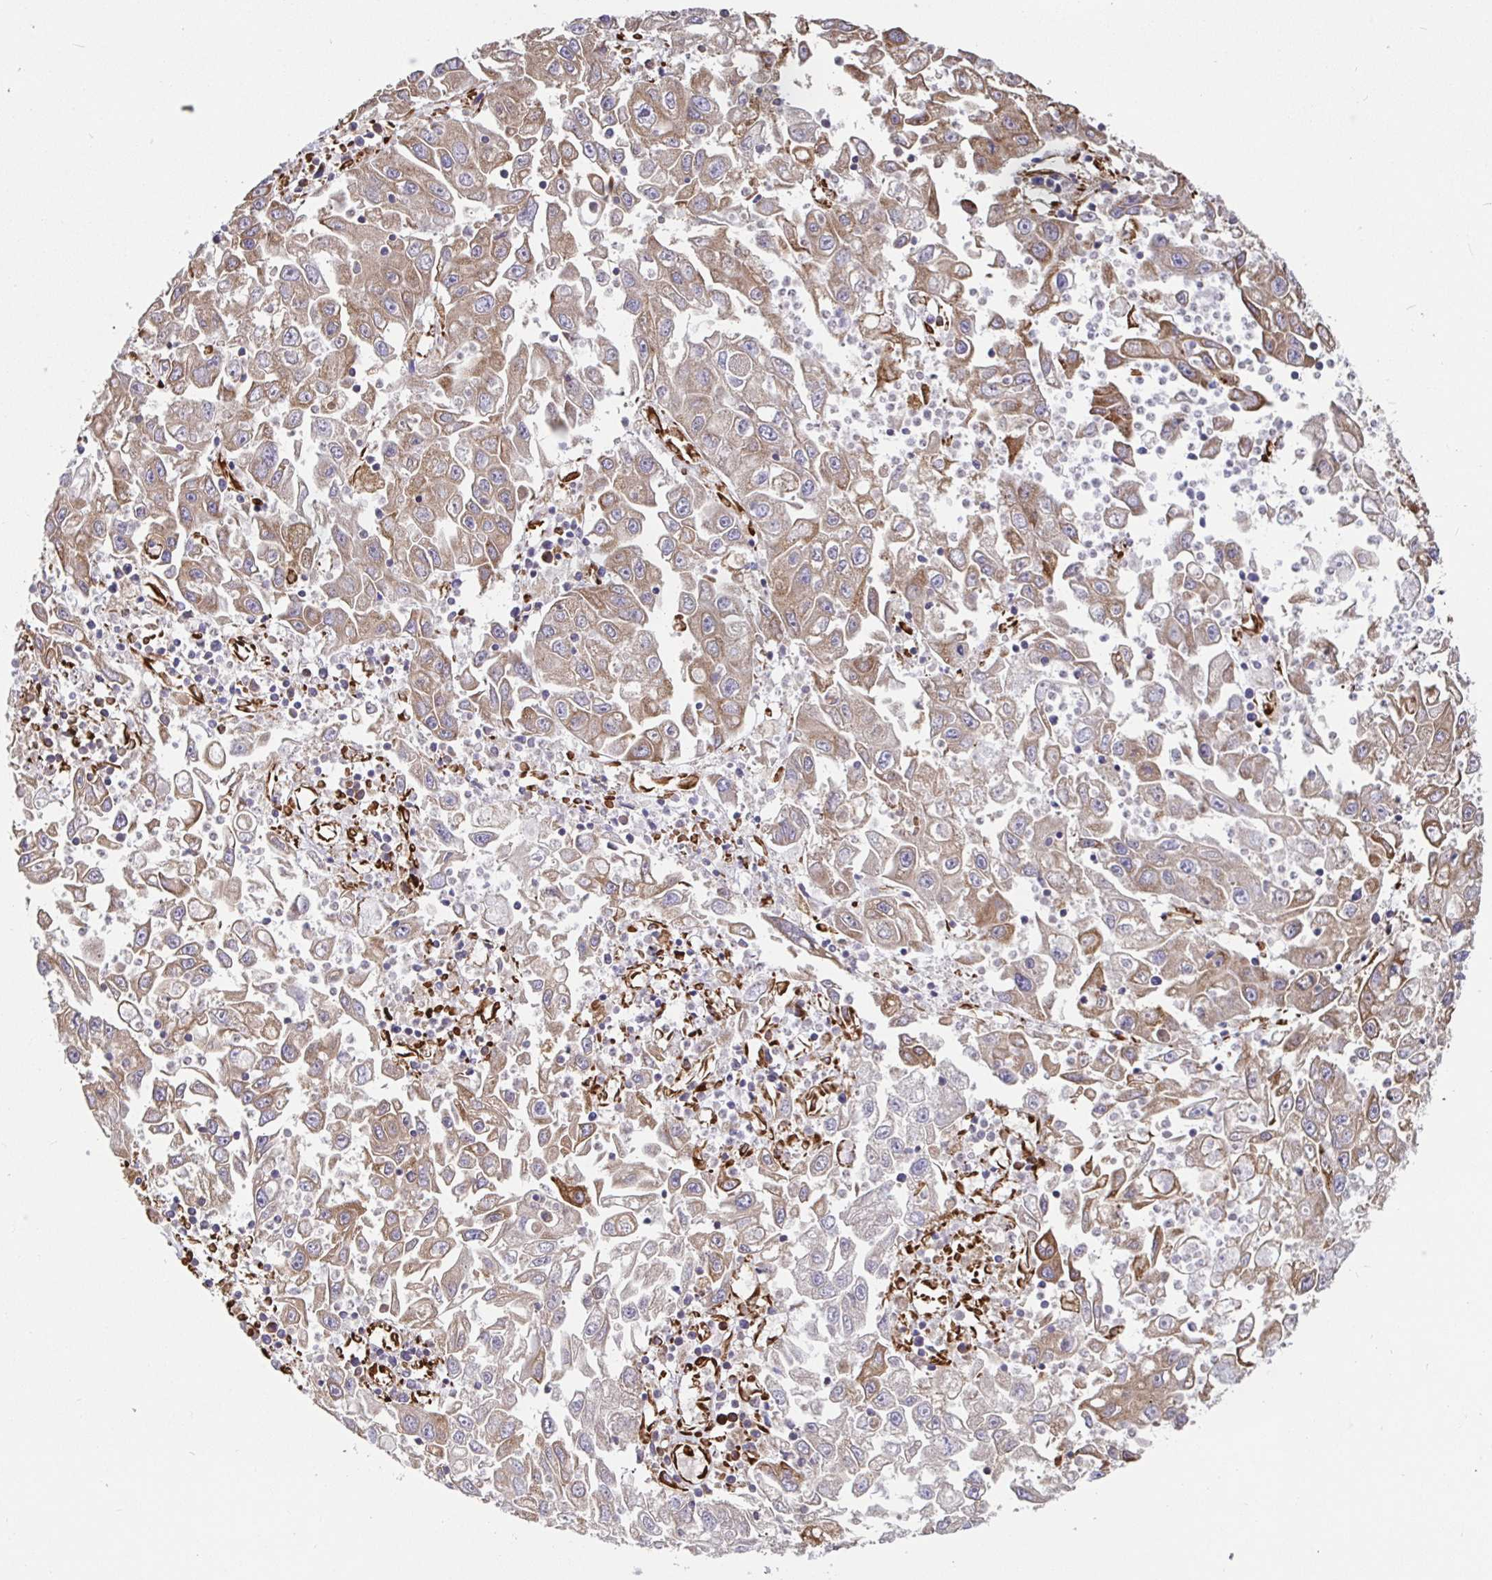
{"staining": {"intensity": "moderate", "quantity": ">75%", "location": "cytoplasmic/membranous"}, "tissue": "endometrial cancer", "cell_type": "Tumor cells", "image_type": "cancer", "snomed": [{"axis": "morphology", "description": "Adenocarcinoma, NOS"}, {"axis": "topography", "description": "Uterus"}], "caption": "Human endometrial cancer (adenocarcinoma) stained with a protein marker reveals moderate staining in tumor cells.", "gene": "MAOA", "patient": {"sex": "female", "age": 62}}